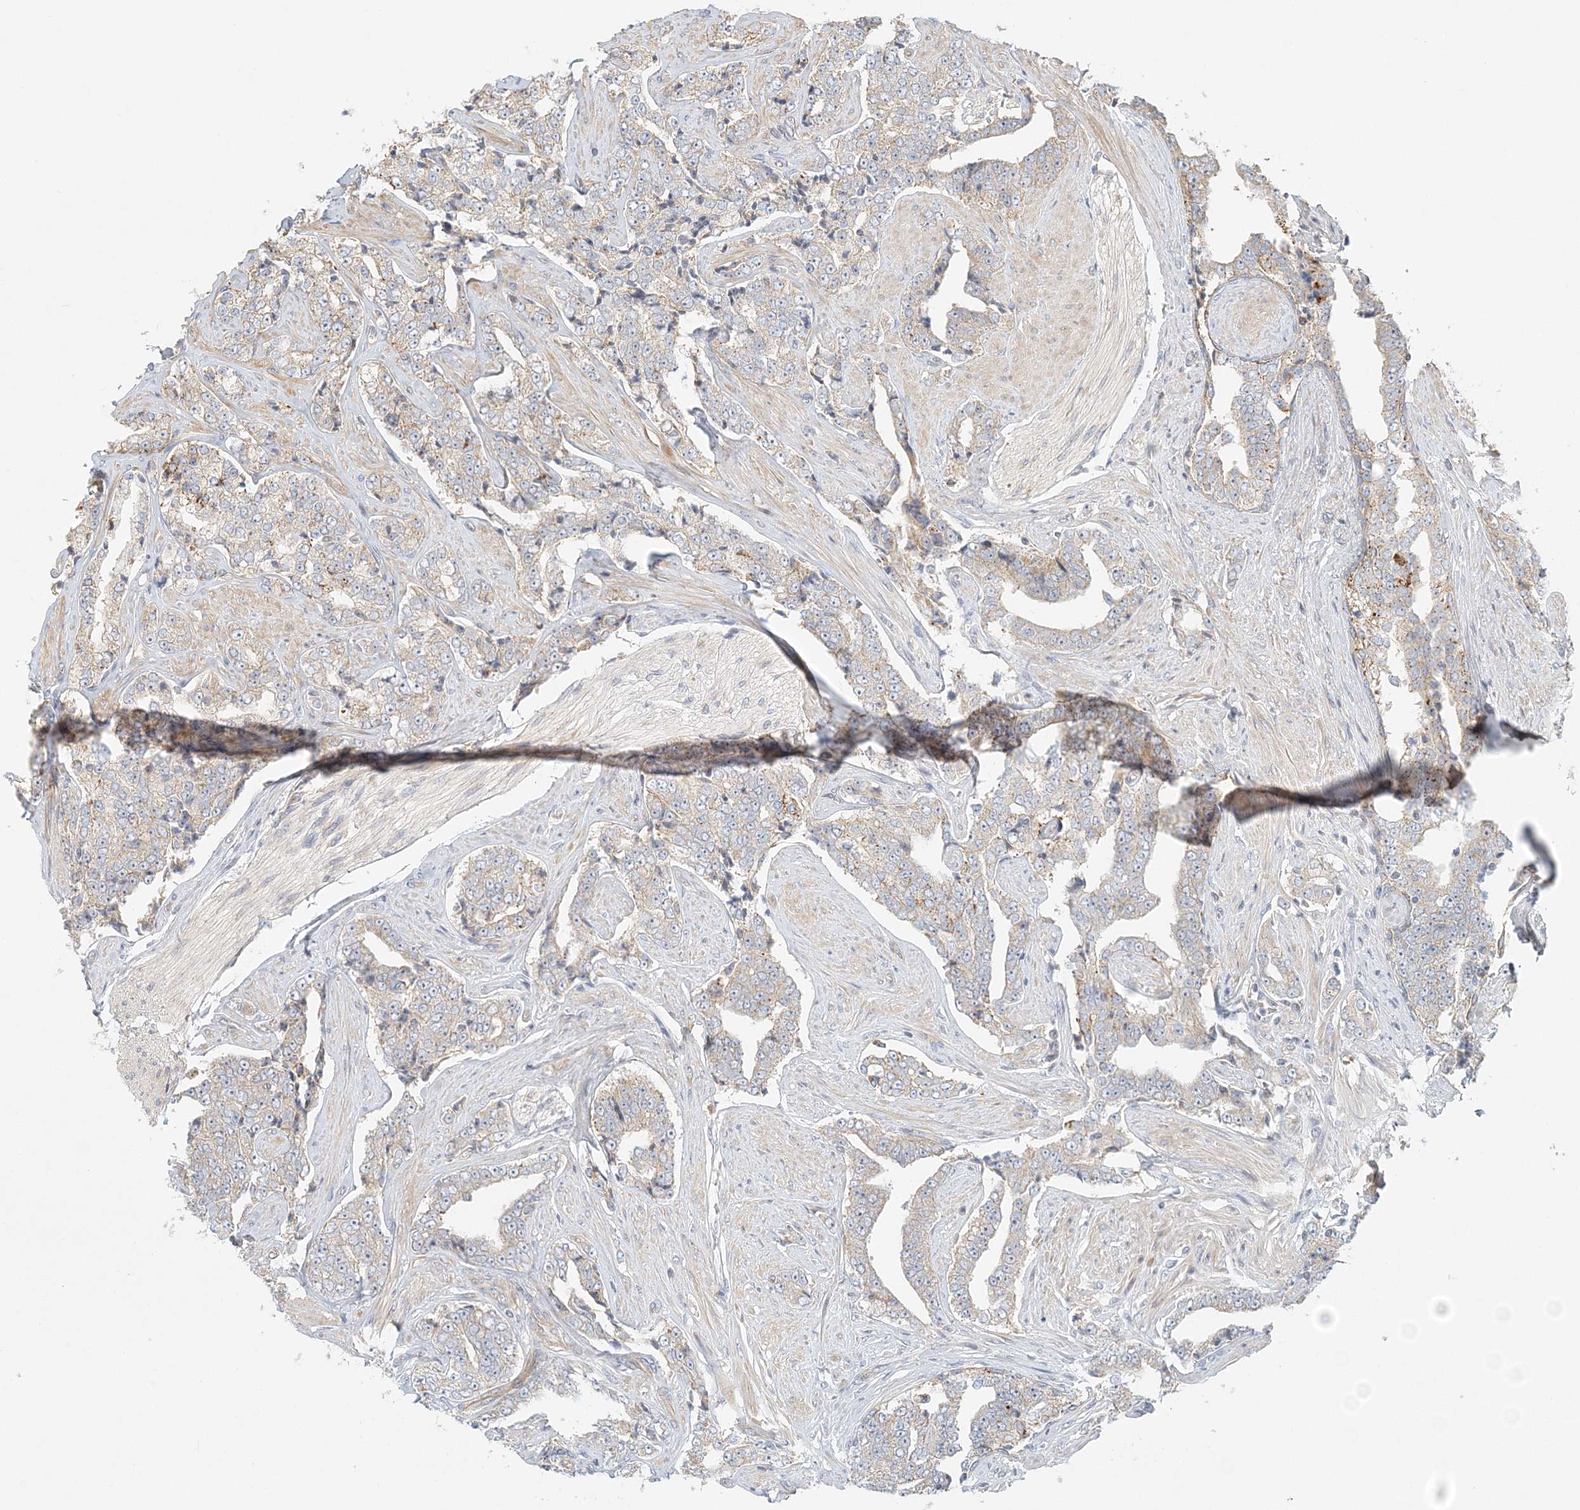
{"staining": {"intensity": "weak", "quantity": "25%-75%", "location": "cytoplasmic/membranous"}, "tissue": "prostate cancer", "cell_type": "Tumor cells", "image_type": "cancer", "snomed": [{"axis": "morphology", "description": "Adenocarcinoma, High grade"}, {"axis": "topography", "description": "Prostate"}], "caption": "High-magnification brightfield microscopy of prostate adenocarcinoma (high-grade) stained with DAB (3,3'-diaminobenzidine) (brown) and counterstained with hematoxylin (blue). tumor cells exhibit weak cytoplasmic/membranous staining is identified in about25%-75% of cells.", "gene": "KIAA0232", "patient": {"sex": "male", "age": 71}}